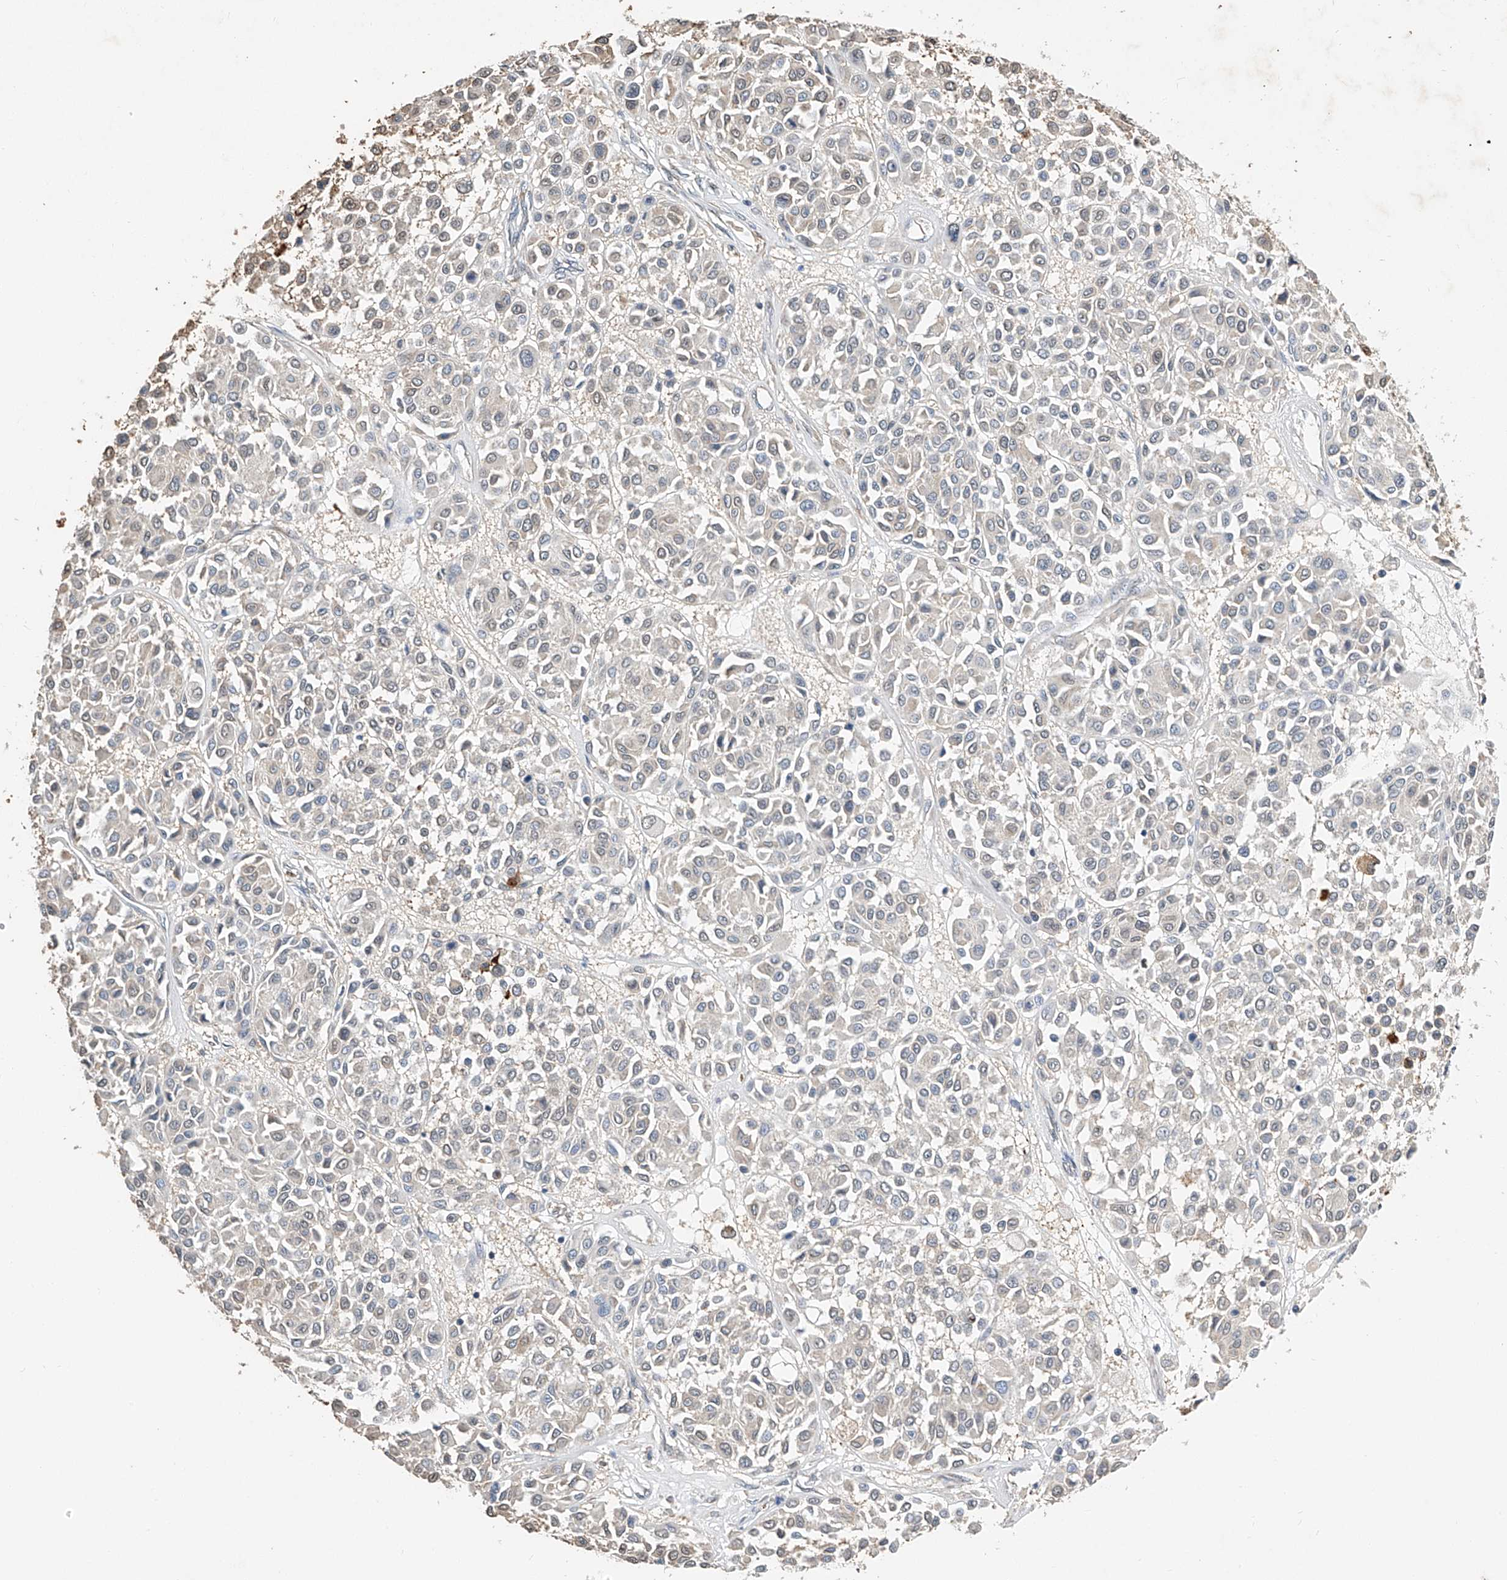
{"staining": {"intensity": "negative", "quantity": "none", "location": "none"}, "tissue": "melanoma", "cell_type": "Tumor cells", "image_type": "cancer", "snomed": [{"axis": "morphology", "description": "Malignant melanoma, Metastatic site"}, {"axis": "topography", "description": "Soft tissue"}], "caption": "Malignant melanoma (metastatic site) stained for a protein using immunohistochemistry (IHC) displays no positivity tumor cells.", "gene": "CTDP1", "patient": {"sex": "male", "age": 41}}